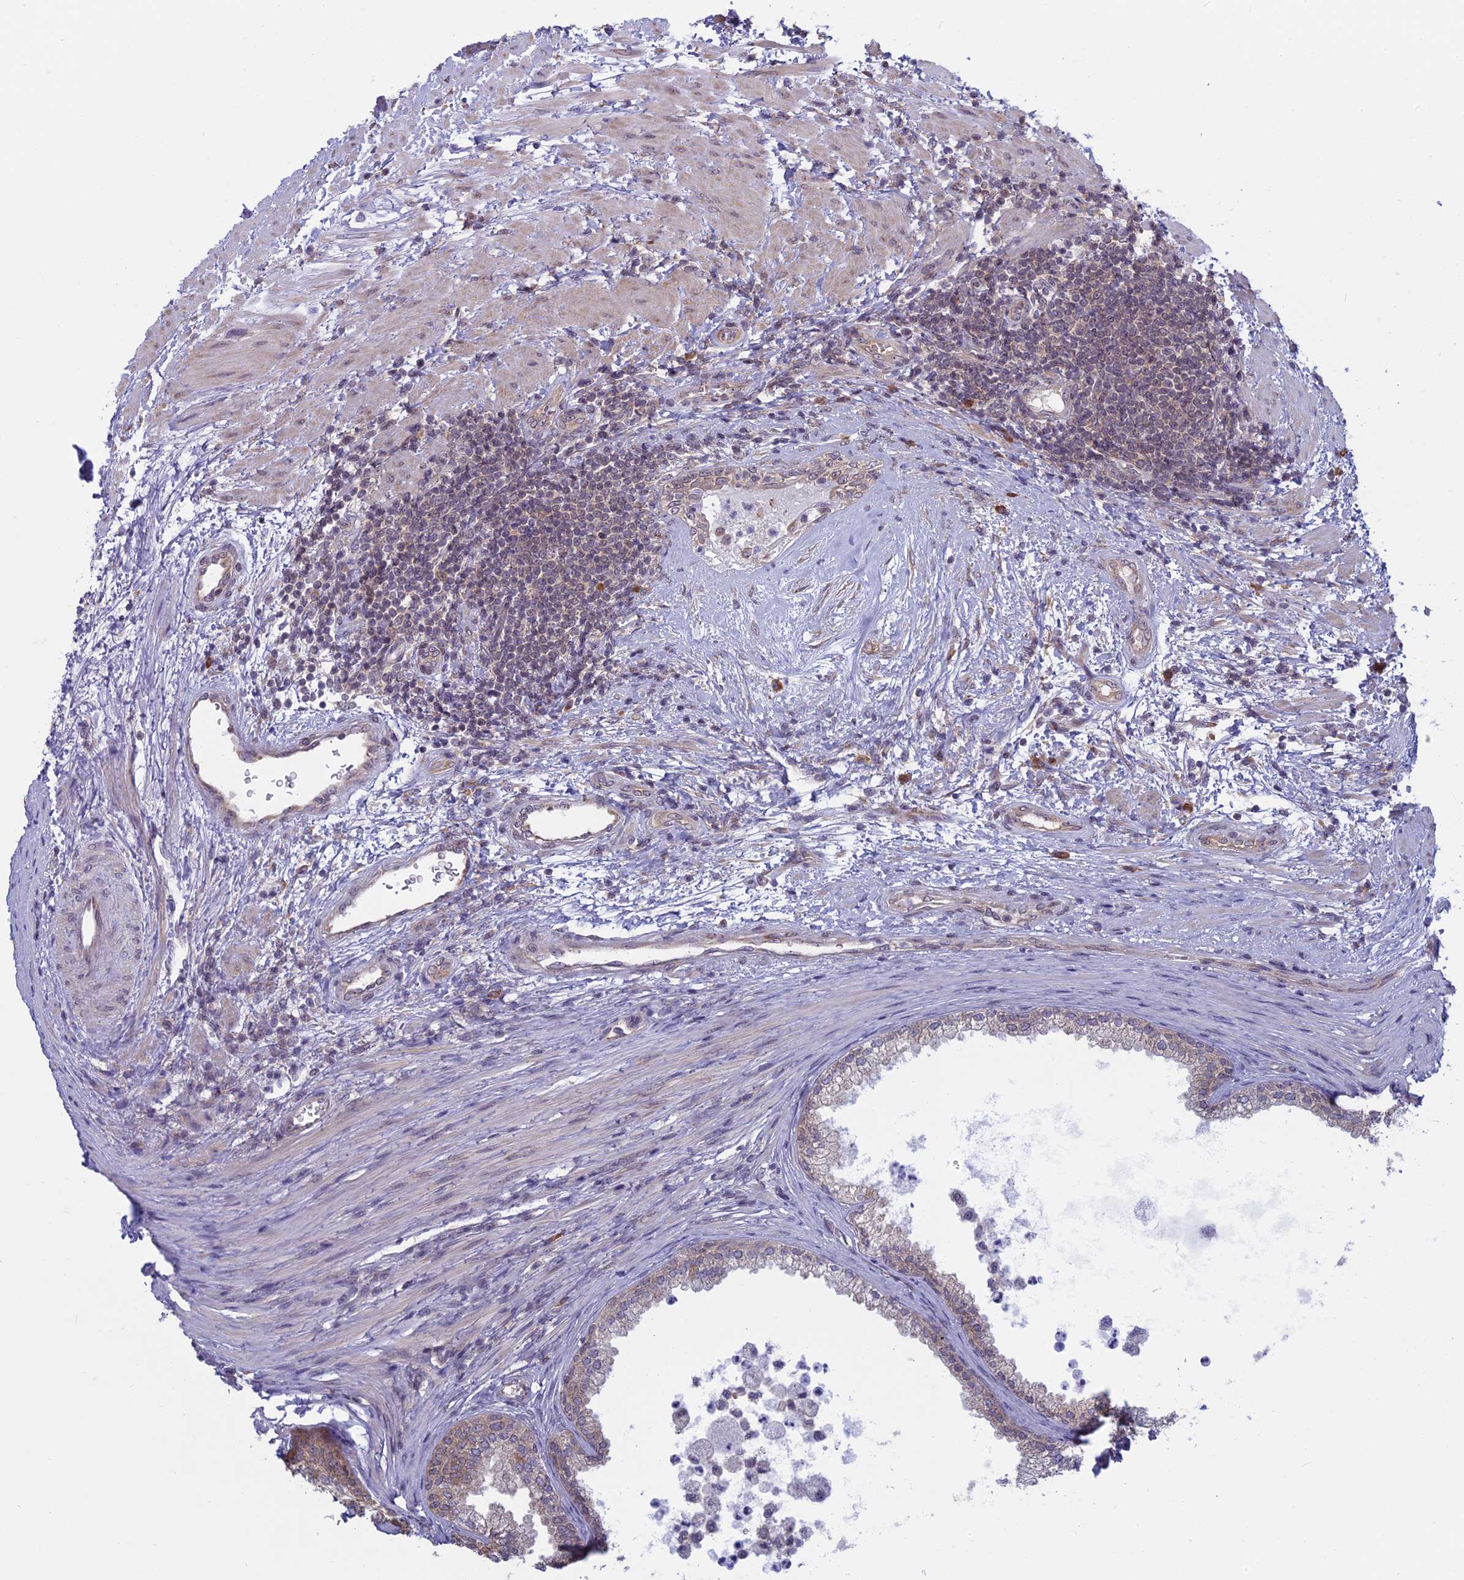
{"staining": {"intensity": "moderate", "quantity": "25%-75%", "location": "cytoplasmic/membranous"}, "tissue": "prostate", "cell_type": "Glandular cells", "image_type": "normal", "snomed": [{"axis": "morphology", "description": "Normal tissue, NOS"}, {"axis": "topography", "description": "Prostate"}], "caption": "This is a histology image of immunohistochemistry staining of benign prostate, which shows moderate positivity in the cytoplasmic/membranous of glandular cells.", "gene": "RPS19BP1", "patient": {"sex": "male", "age": 76}}